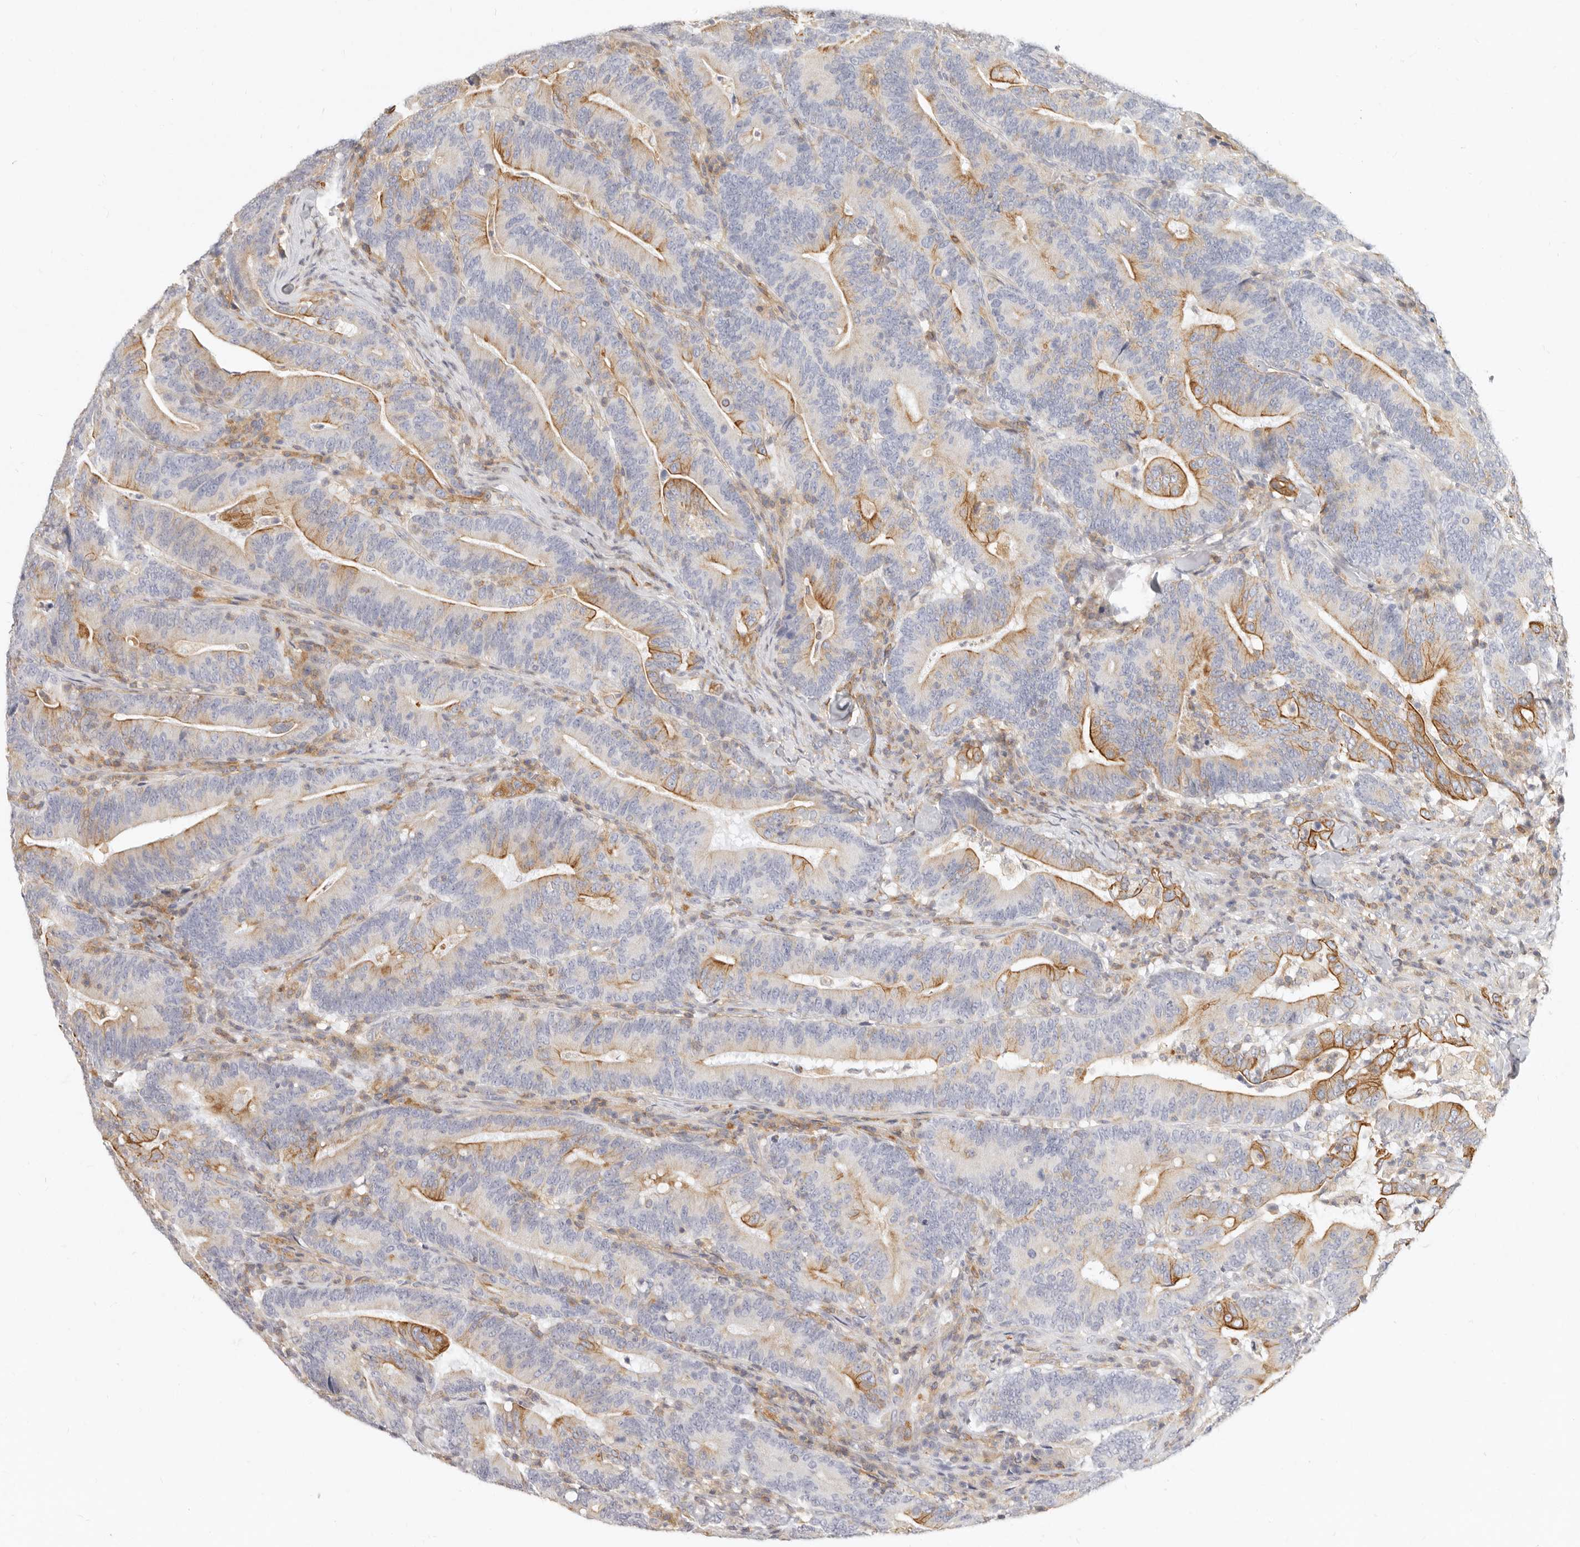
{"staining": {"intensity": "moderate", "quantity": "25%-75%", "location": "cytoplasmic/membranous"}, "tissue": "colorectal cancer", "cell_type": "Tumor cells", "image_type": "cancer", "snomed": [{"axis": "morphology", "description": "Adenocarcinoma, NOS"}, {"axis": "topography", "description": "Colon"}], "caption": "Colorectal cancer (adenocarcinoma) stained for a protein (brown) reveals moderate cytoplasmic/membranous positive staining in approximately 25%-75% of tumor cells.", "gene": "NIBAN1", "patient": {"sex": "female", "age": 66}}